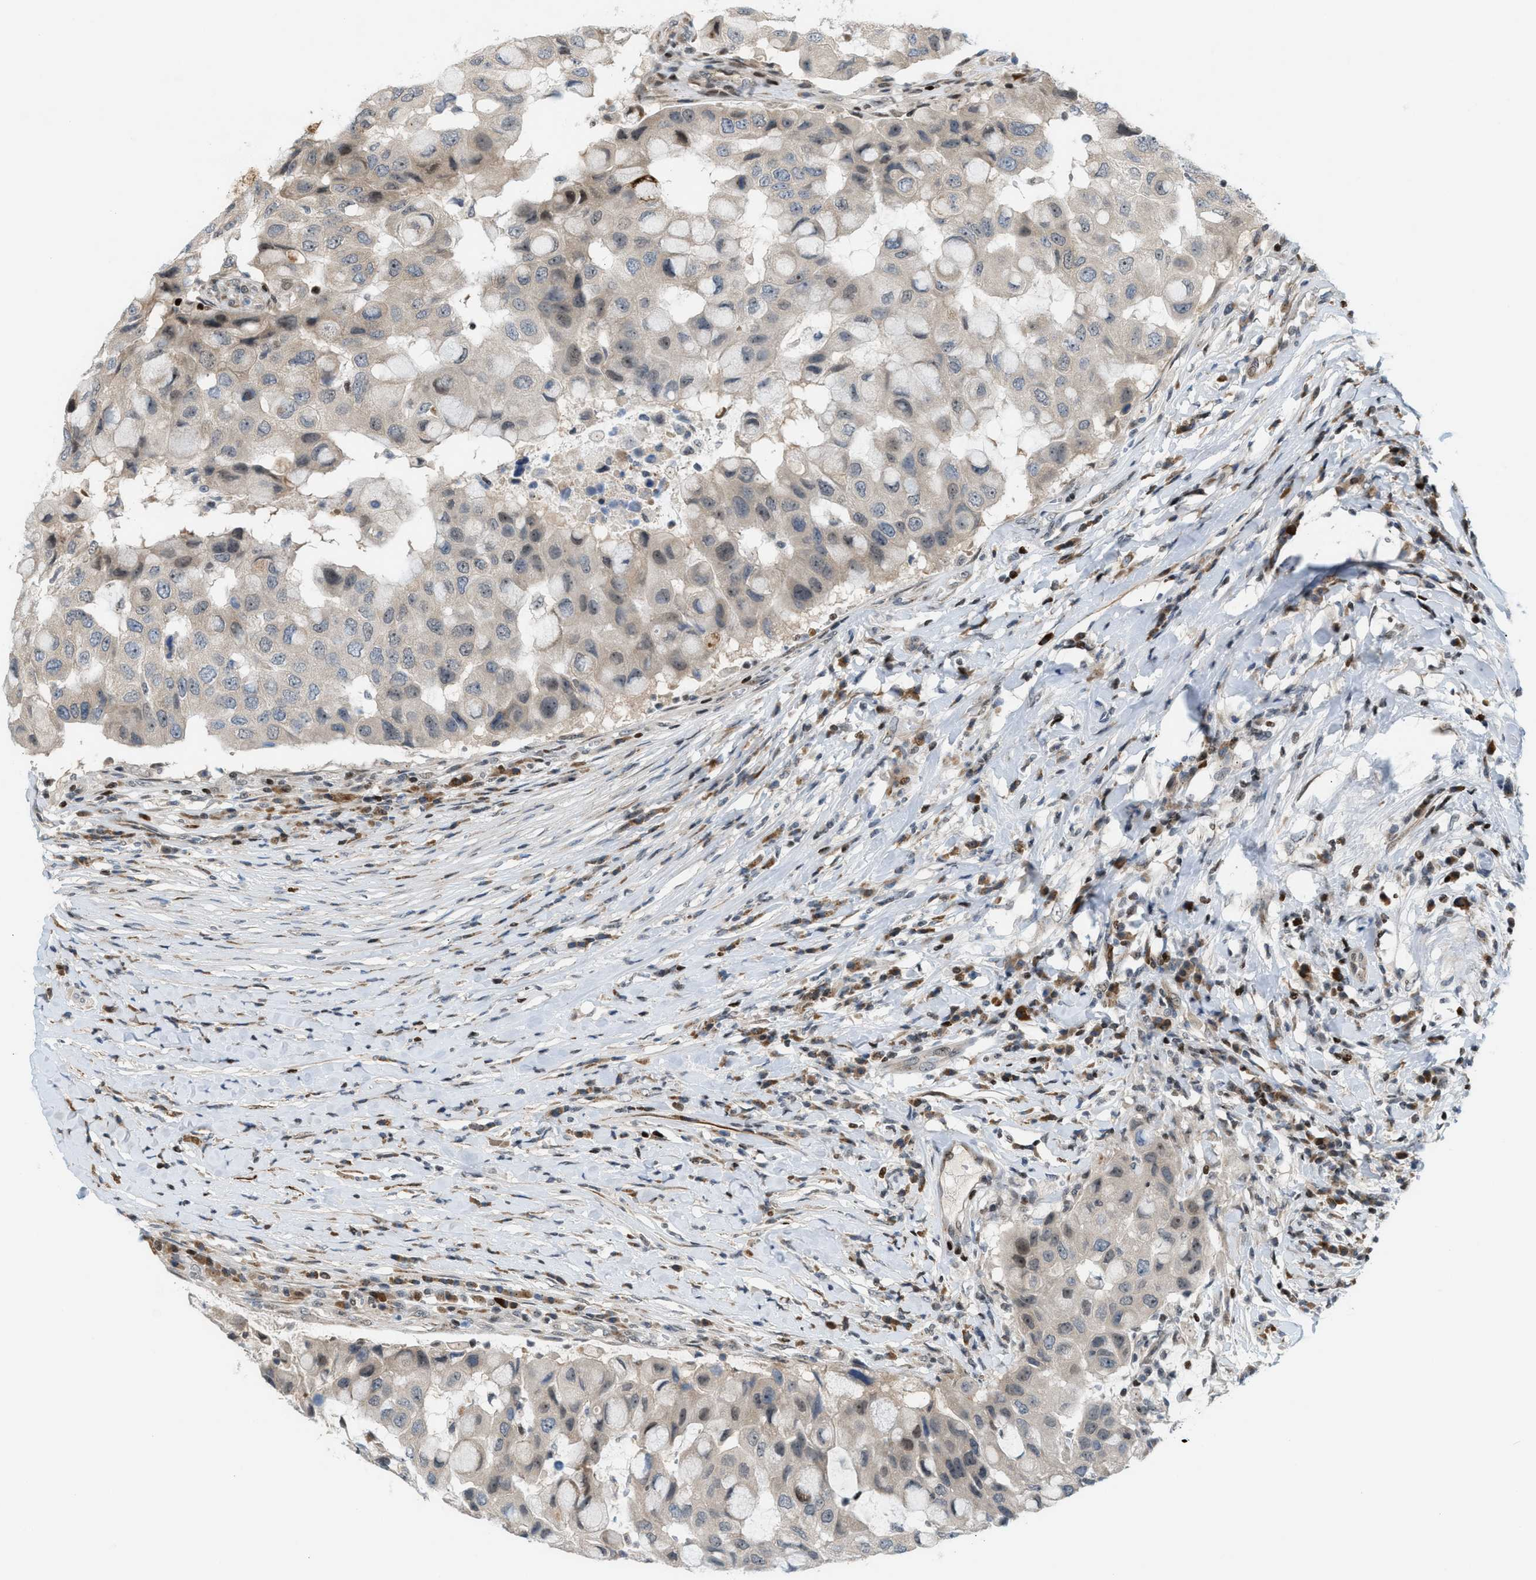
{"staining": {"intensity": "weak", "quantity": "<25%", "location": "cytoplasmic/membranous"}, "tissue": "breast cancer", "cell_type": "Tumor cells", "image_type": "cancer", "snomed": [{"axis": "morphology", "description": "Duct carcinoma"}, {"axis": "topography", "description": "Breast"}], "caption": "Photomicrograph shows no protein positivity in tumor cells of invasive ductal carcinoma (breast) tissue. (Stains: DAB (3,3'-diaminobenzidine) IHC with hematoxylin counter stain, Microscopy: brightfield microscopy at high magnification).", "gene": "ZNF276", "patient": {"sex": "female", "age": 27}}